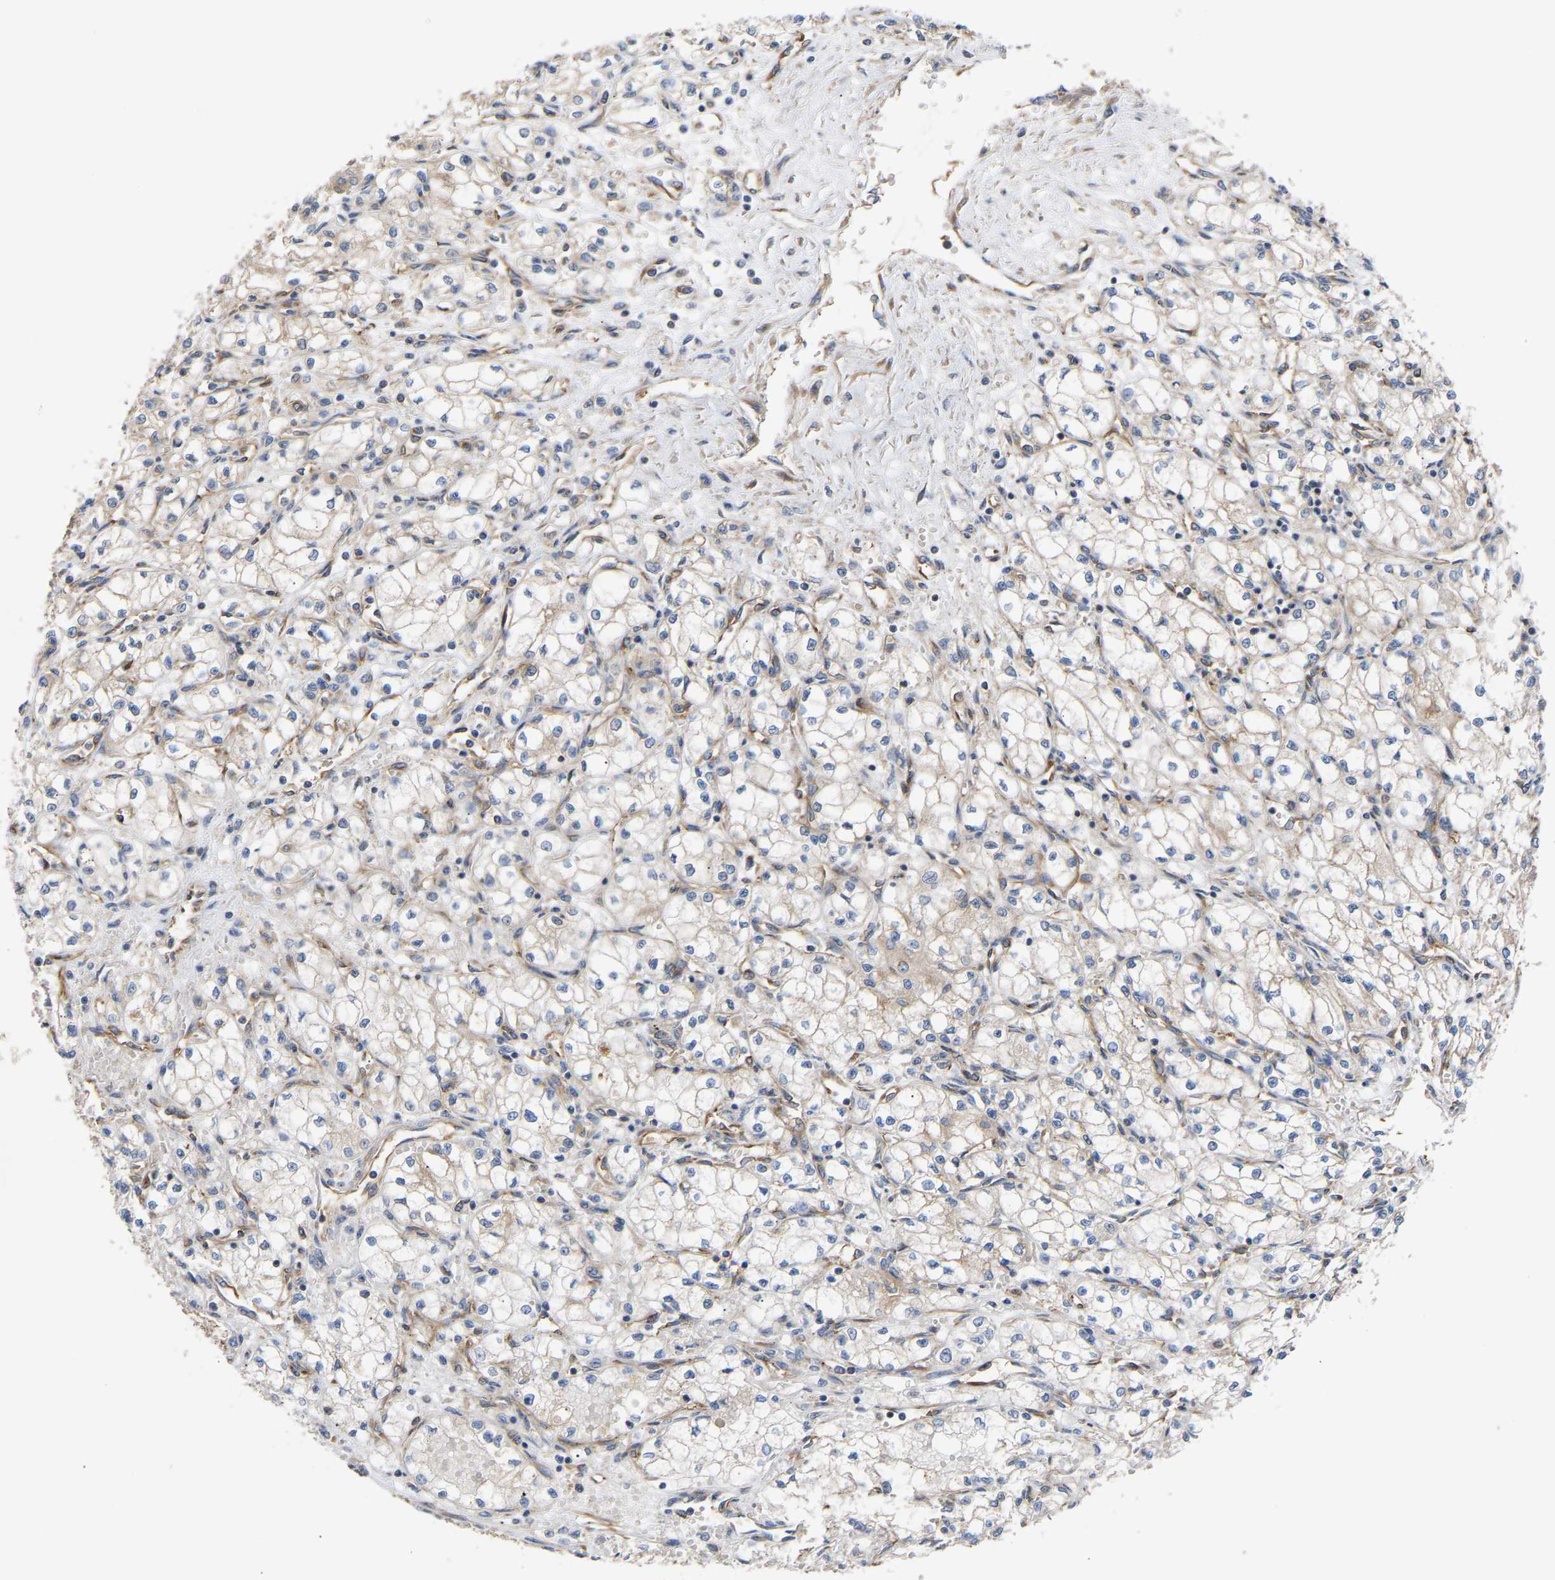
{"staining": {"intensity": "weak", "quantity": "<25%", "location": "cytoplasmic/membranous"}, "tissue": "renal cancer", "cell_type": "Tumor cells", "image_type": "cancer", "snomed": [{"axis": "morphology", "description": "Normal tissue, NOS"}, {"axis": "morphology", "description": "Adenocarcinoma, NOS"}, {"axis": "topography", "description": "Kidney"}], "caption": "A high-resolution photomicrograph shows immunohistochemistry staining of renal adenocarcinoma, which reveals no significant staining in tumor cells.", "gene": "LAPTM4B", "patient": {"sex": "male", "age": 59}}